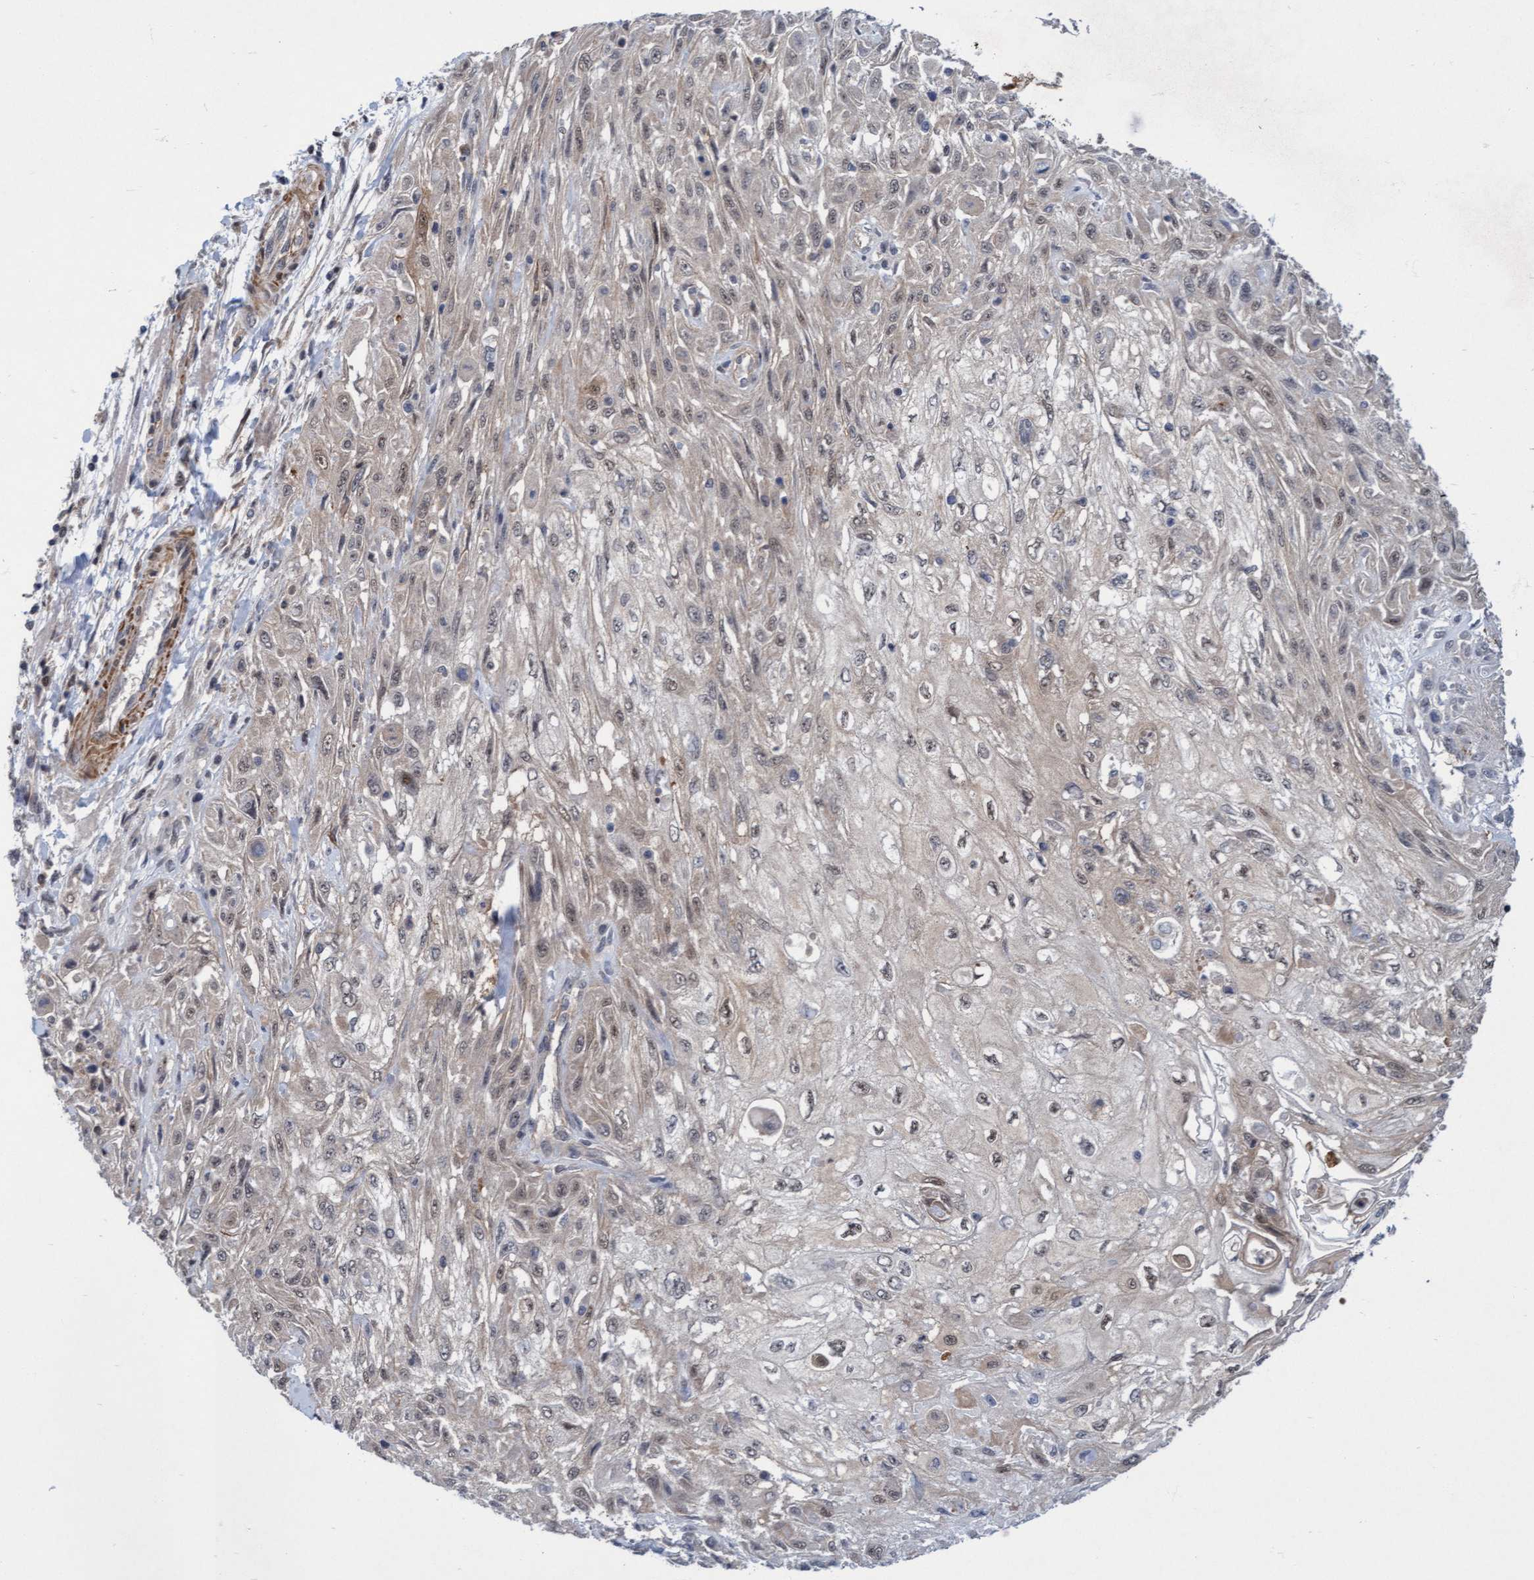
{"staining": {"intensity": "weak", "quantity": "25%-75%", "location": "cytoplasmic/membranous,nuclear"}, "tissue": "skin cancer", "cell_type": "Tumor cells", "image_type": "cancer", "snomed": [{"axis": "morphology", "description": "Squamous cell carcinoma, NOS"}, {"axis": "morphology", "description": "Squamous cell carcinoma, metastatic, NOS"}, {"axis": "topography", "description": "Skin"}, {"axis": "topography", "description": "Lymph node"}], "caption": "The image demonstrates a brown stain indicating the presence of a protein in the cytoplasmic/membranous and nuclear of tumor cells in skin metastatic squamous cell carcinoma.", "gene": "RAP1GAP2", "patient": {"sex": "male", "age": 75}}